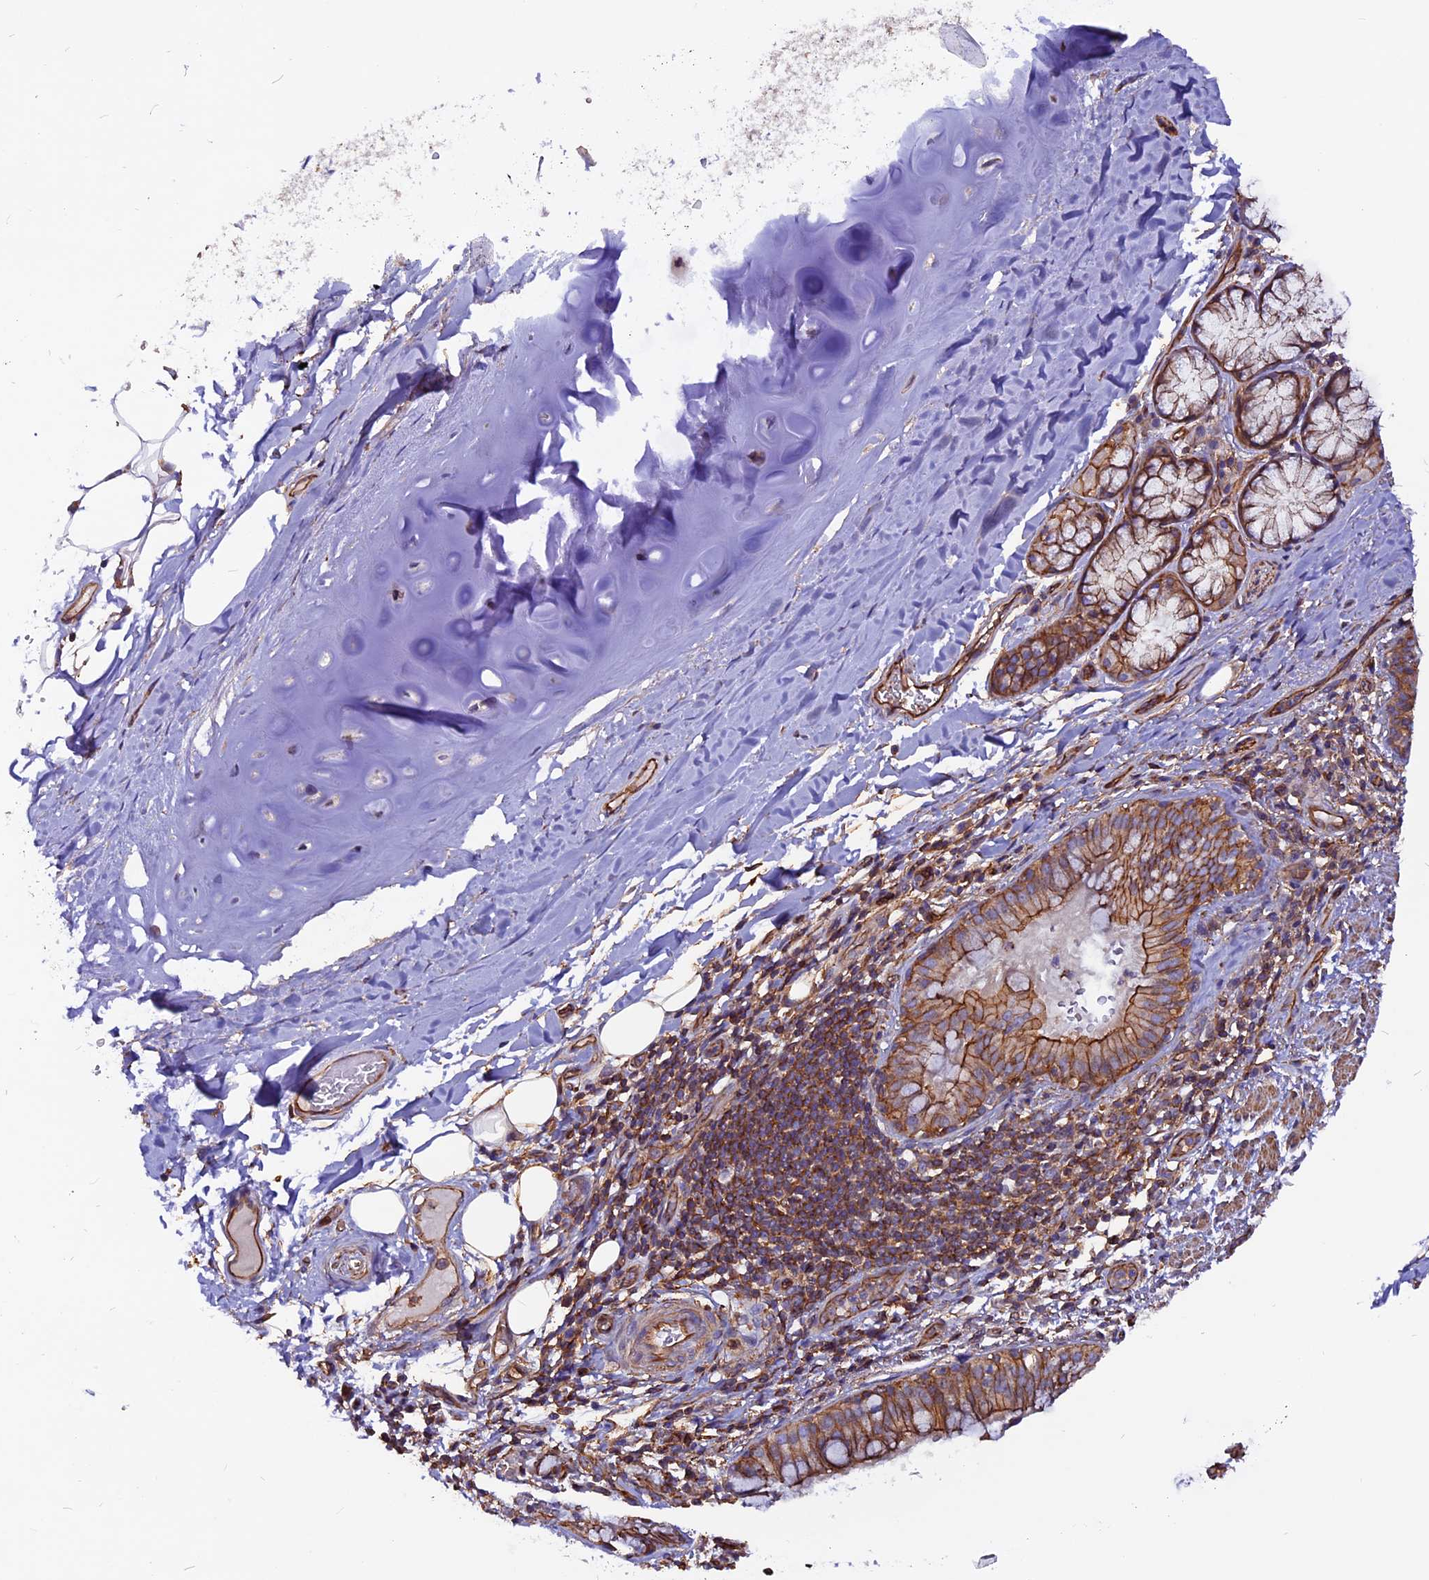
{"staining": {"intensity": "moderate", "quantity": ">75%", "location": "cytoplasmic/membranous"}, "tissue": "bronchus", "cell_type": "Respiratory epithelial cells", "image_type": "normal", "snomed": [{"axis": "morphology", "description": "Normal tissue, NOS"}, {"axis": "topography", "description": "Lymph node"}, {"axis": "topography", "description": "Cartilage tissue"}, {"axis": "topography", "description": "Bronchus"}], "caption": "An image of human bronchus stained for a protein demonstrates moderate cytoplasmic/membranous brown staining in respiratory epithelial cells. Nuclei are stained in blue.", "gene": "ZNF749", "patient": {"sex": "male", "age": 63}}